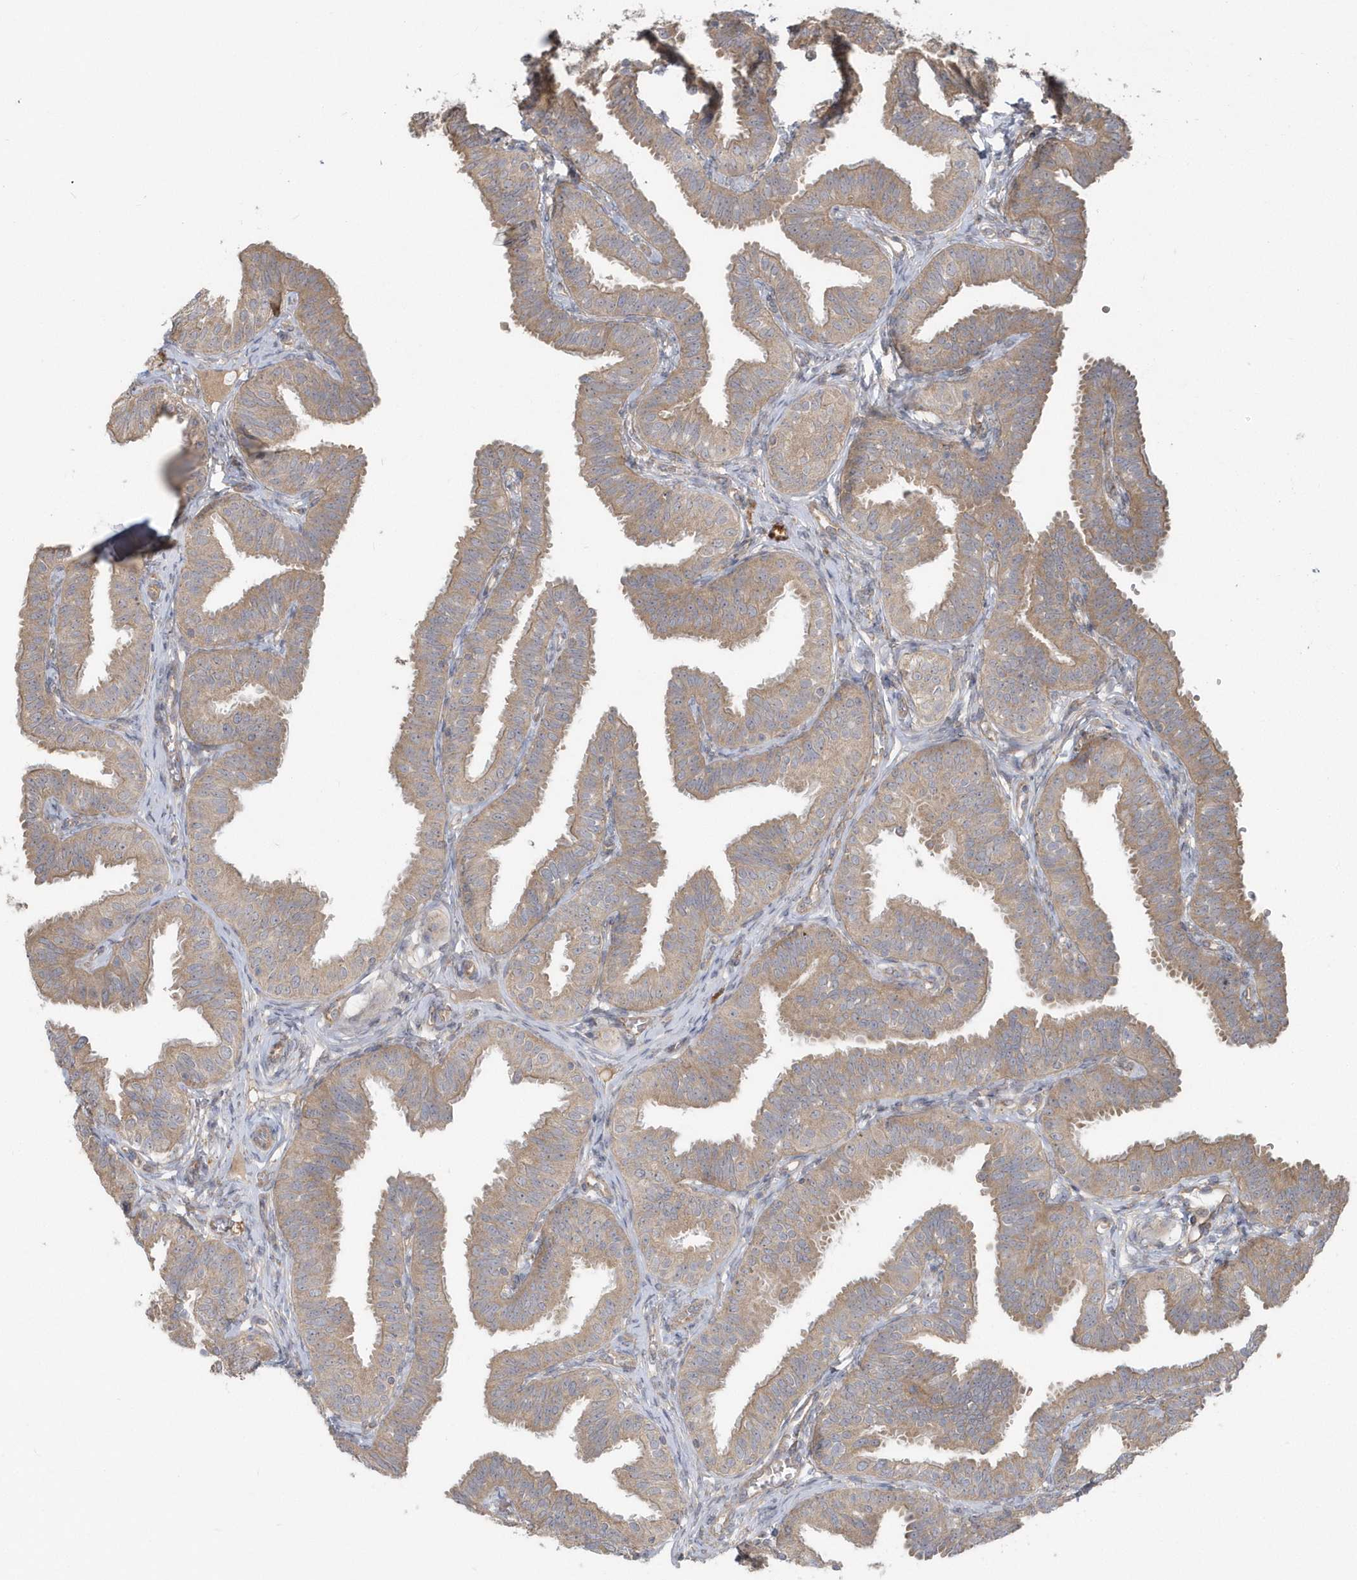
{"staining": {"intensity": "weak", "quantity": ">75%", "location": "cytoplasmic/membranous"}, "tissue": "fallopian tube", "cell_type": "Glandular cells", "image_type": "normal", "snomed": [{"axis": "morphology", "description": "Normal tissue, NOS"}, {"axis": "topography", "description": "Fallopian tube"}], "caption": "Immunohistochemical staining of unremarkable human fallopian tube exhibits low levels of weak cytoplasmic/membranous positivity in about >75% of glandular cells. (brown staining indicates protein expression, while blue staining denotes nuclei).", "gene": "ACTR1A", "patient": {"sex": "female", "age": 35}}